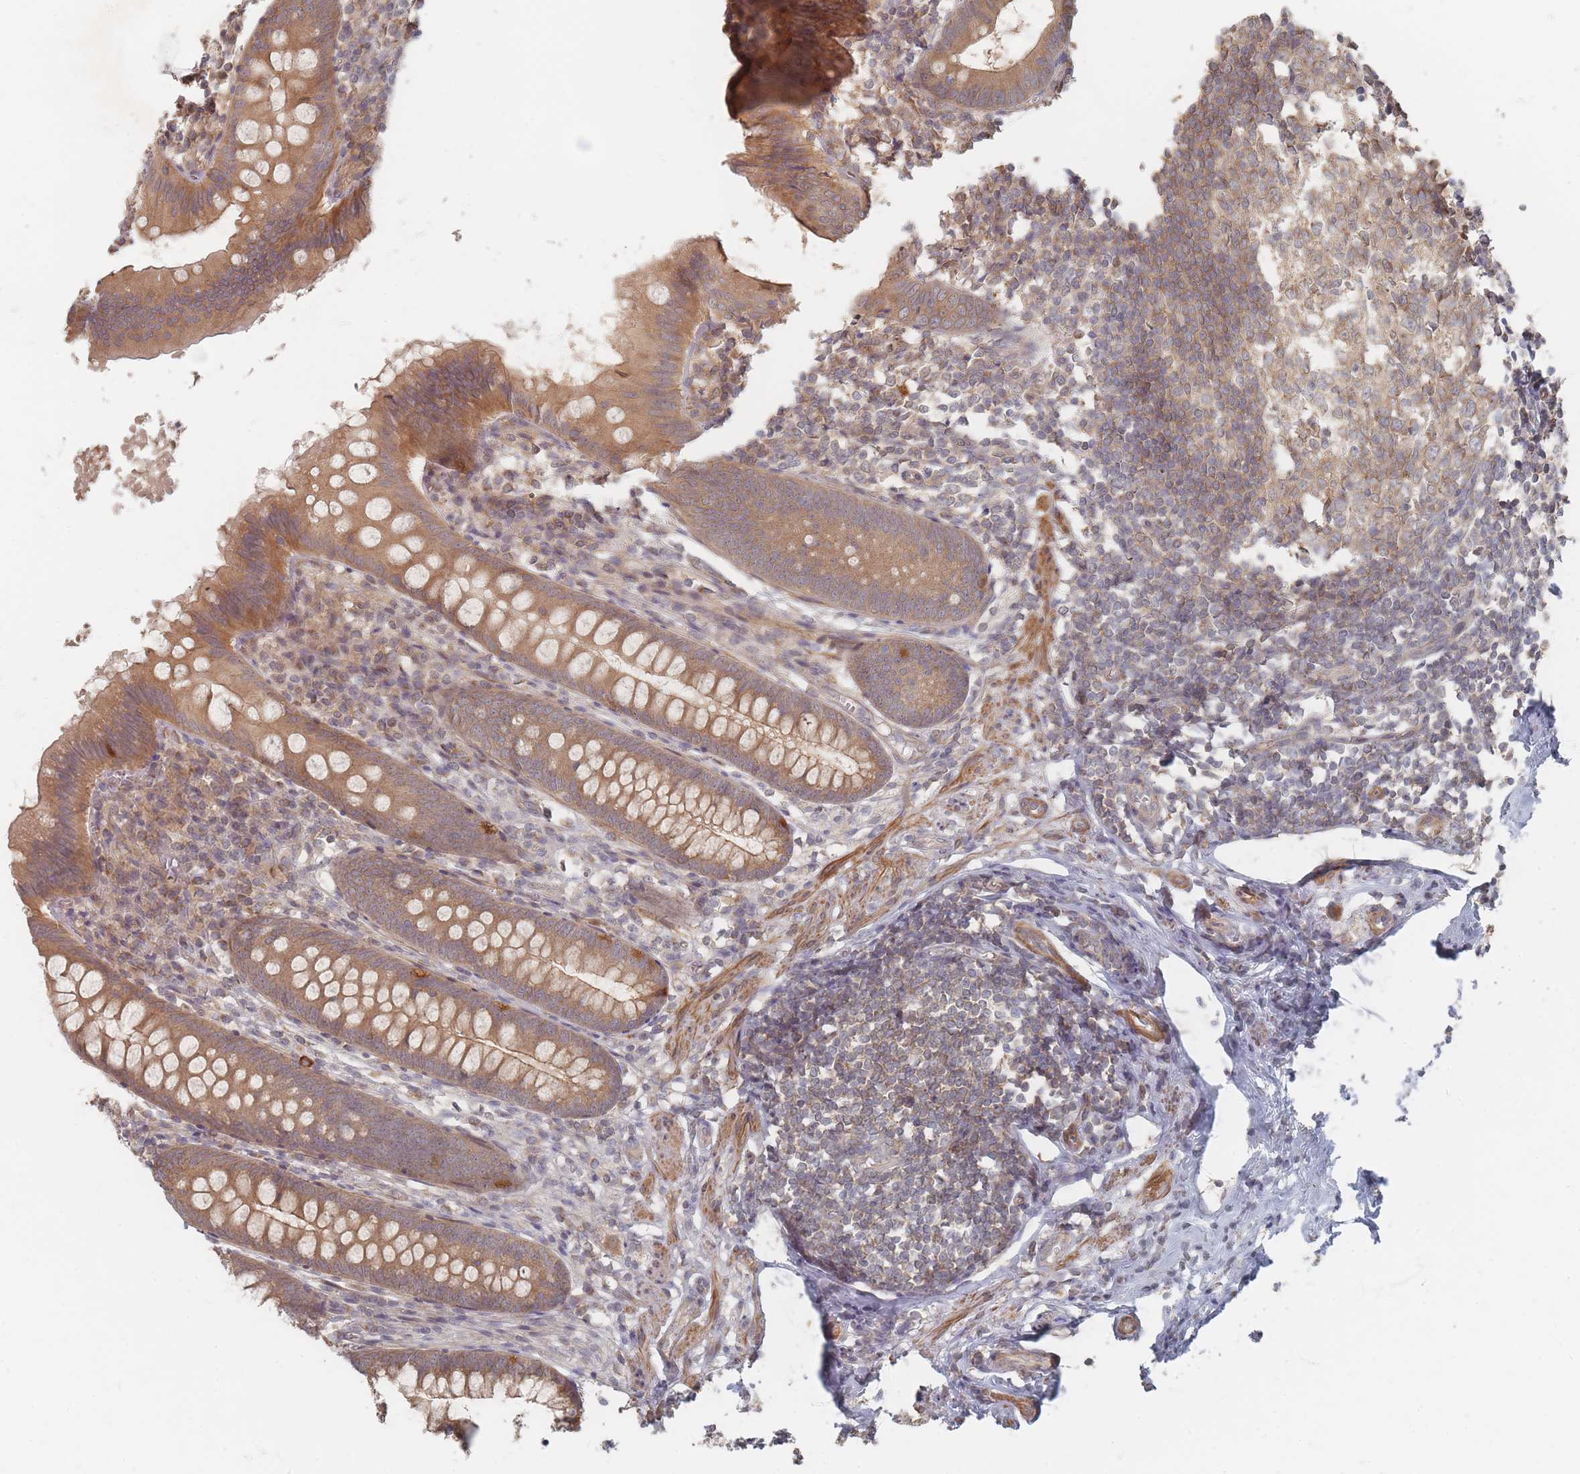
{"staining": {"intensity": "moderate", "quantity": ">75%", "location": "cytoplasmic/membranous"}, "tissue": "appendix", "cell_type": "Glandular cells", "image_type": "normal", "snomed": [{"axis": "morphology", "description": "Normal tissue, NOS"}, {"axis": "topography", "description": "Appendix"}], "caption": "This is an image of IHC staining of benign appendix, which shows moderate expression in the cytoplasmic/membranous of glandular cells.", "gene": "GLE1", "patient": {"sex": "female", "age": 51}}